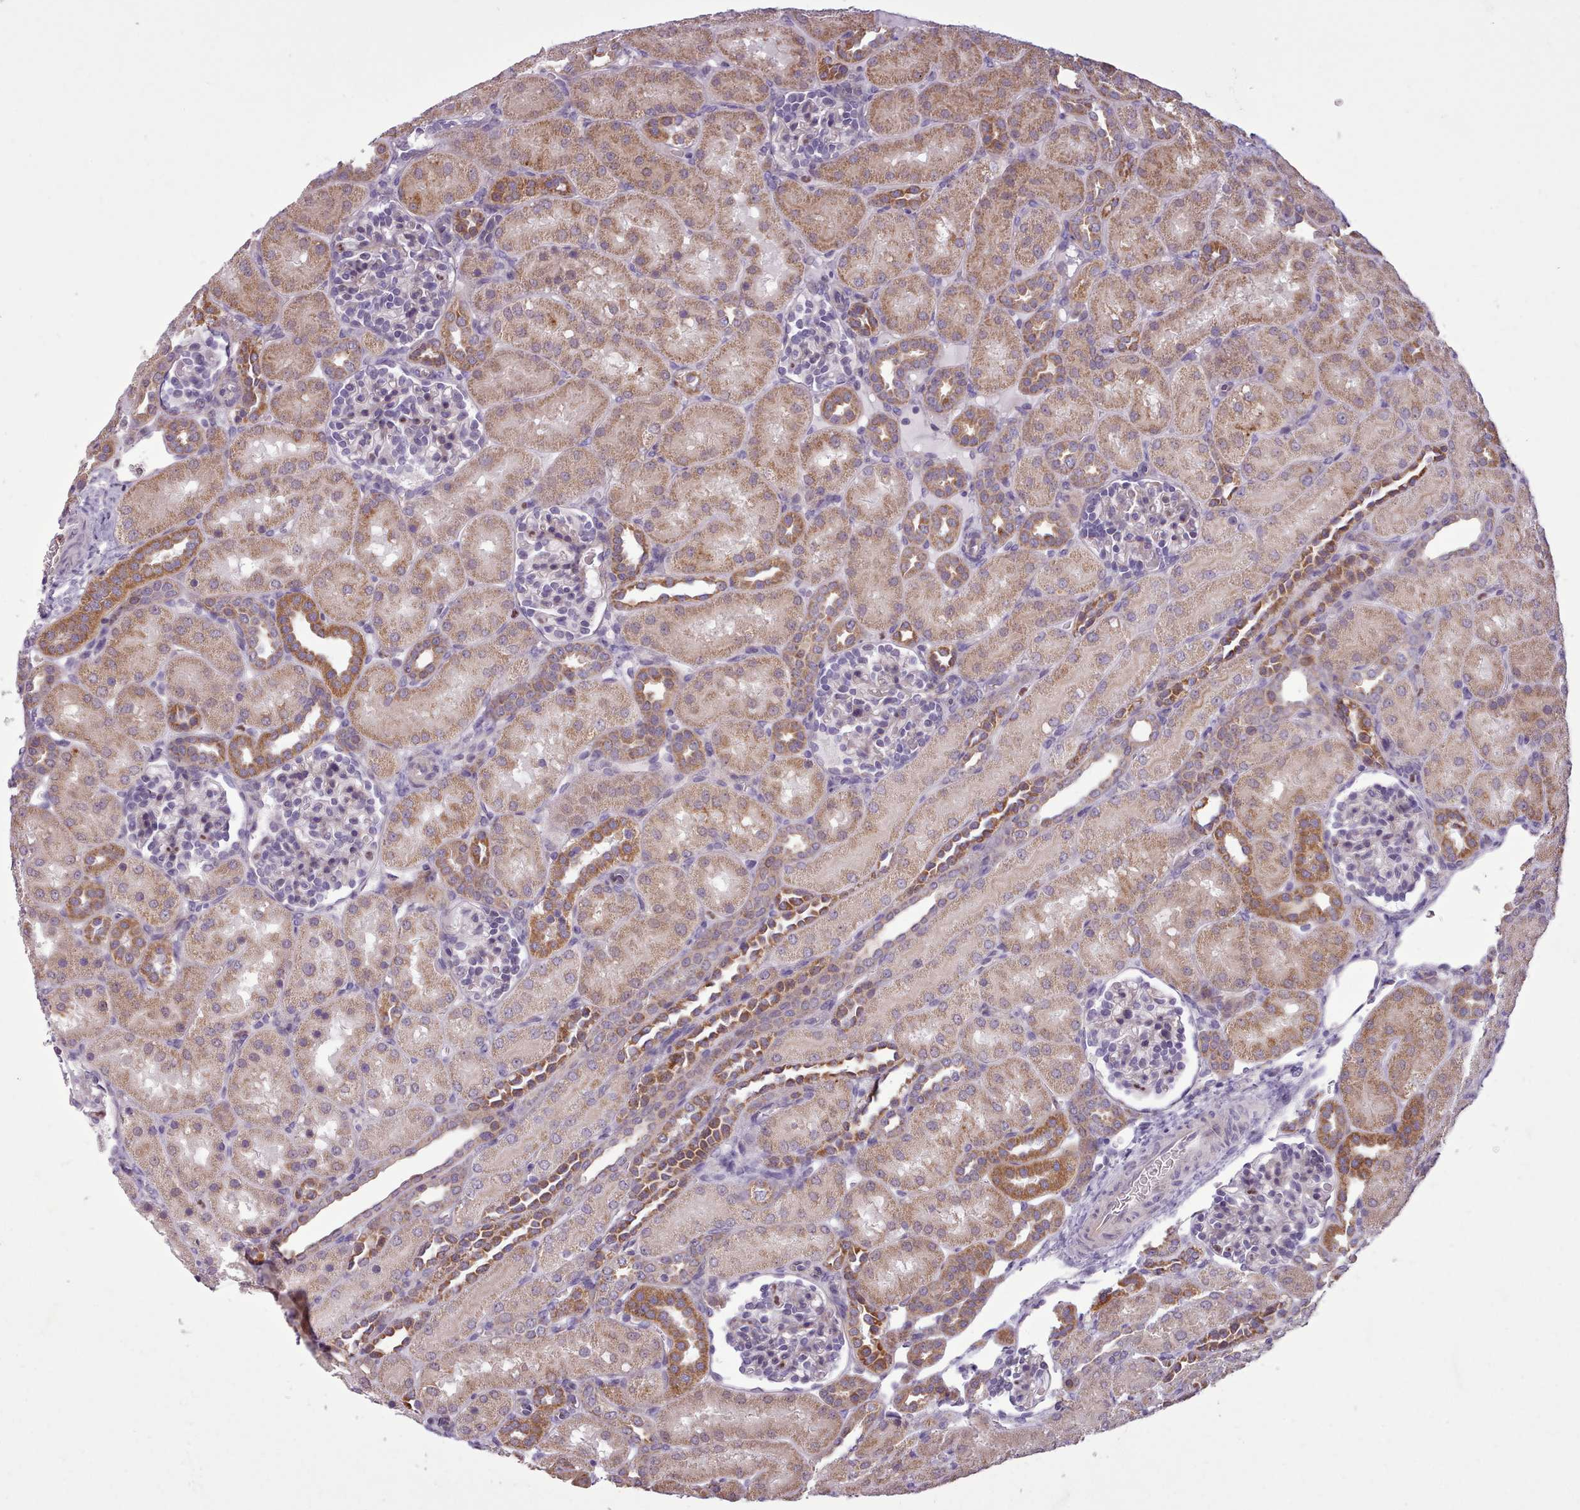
{"staining": {"intensity": "negative", "quantity": "none", "location": "none"}, "tissue": "kidney", "cell_type": "Cells in glomeruli", "image_type": "normal", "snomed": [{"axis": "morphology", "description": "Normal tissue, NOS"}, {"axis": "topography", "description": "Kidney"}], "caption": "Immunohistochemistry histopathology image of unremarkable kidney stained for a protein (brown), which demonstrates no positivity in cells in glomeruli. (DAB immunohistochemistry with hematoxylin counter stain).", "gene": "SLURP1", "patient": {"sex": "male", "age": 1}}